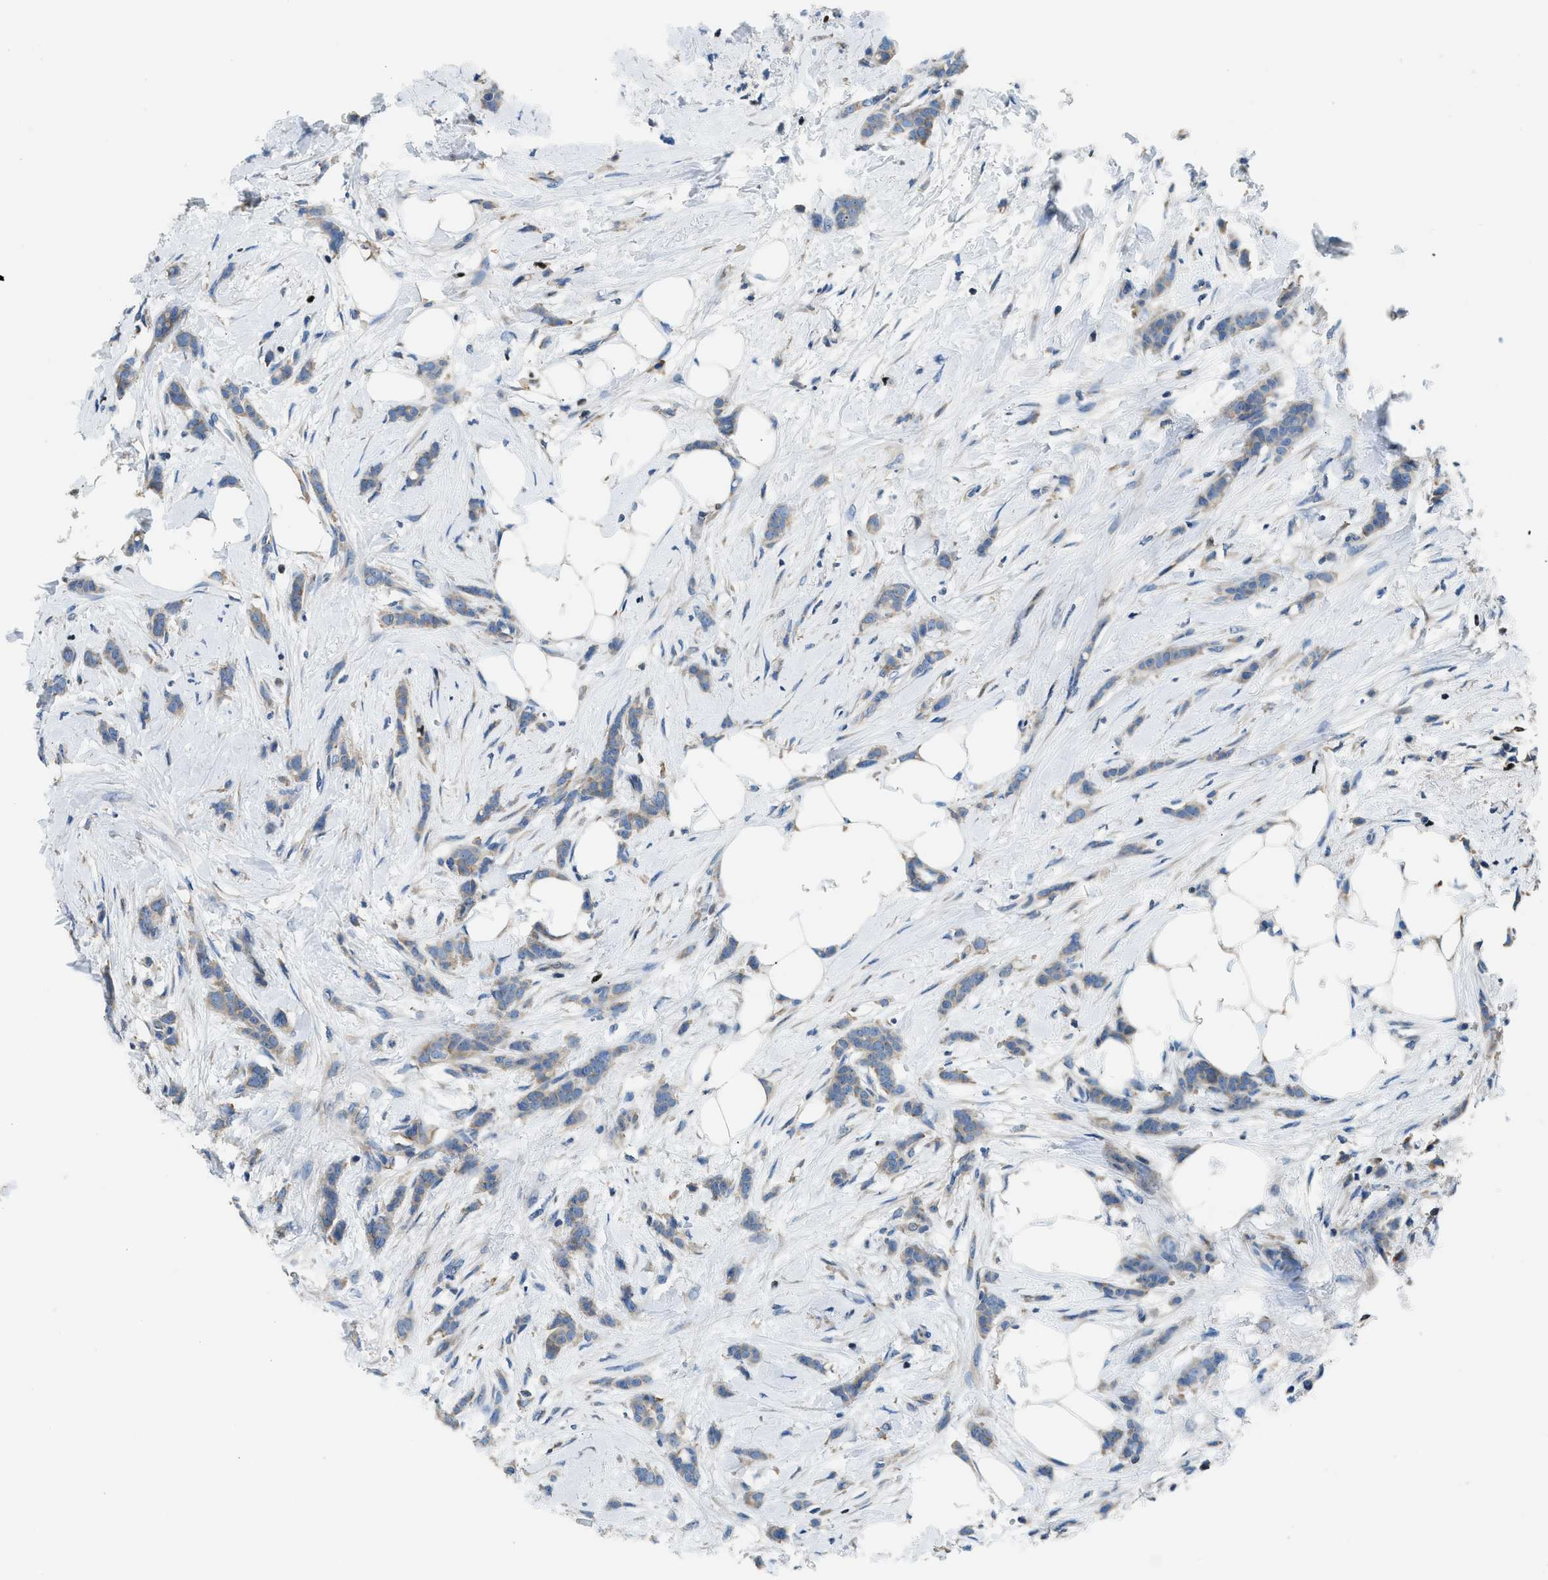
{"staining": {"intensity": "weak", "quantity": ">75%", "location": "cytoplasmic/membranous"}, "tissue": "breast cancer", "cell_type": "Tumor cells", "image_type": "cancer", "snomed": [{"axis": "morphology", "description": "Lobular carcinoma, in situ"}, {"axis": "morphology", "description": "Lobular carcinoma"}, {"axis": "topography", "description": "Breast"}], "caption": "The micrograph exhibits staining of breast cancer, revealing weak cytoplasmic/membranous protein expression (brown color) within tumor cells. Nuclei are stained in blue.", "gene": "TOX", "patient": {"sex": "female", "age": 41}}